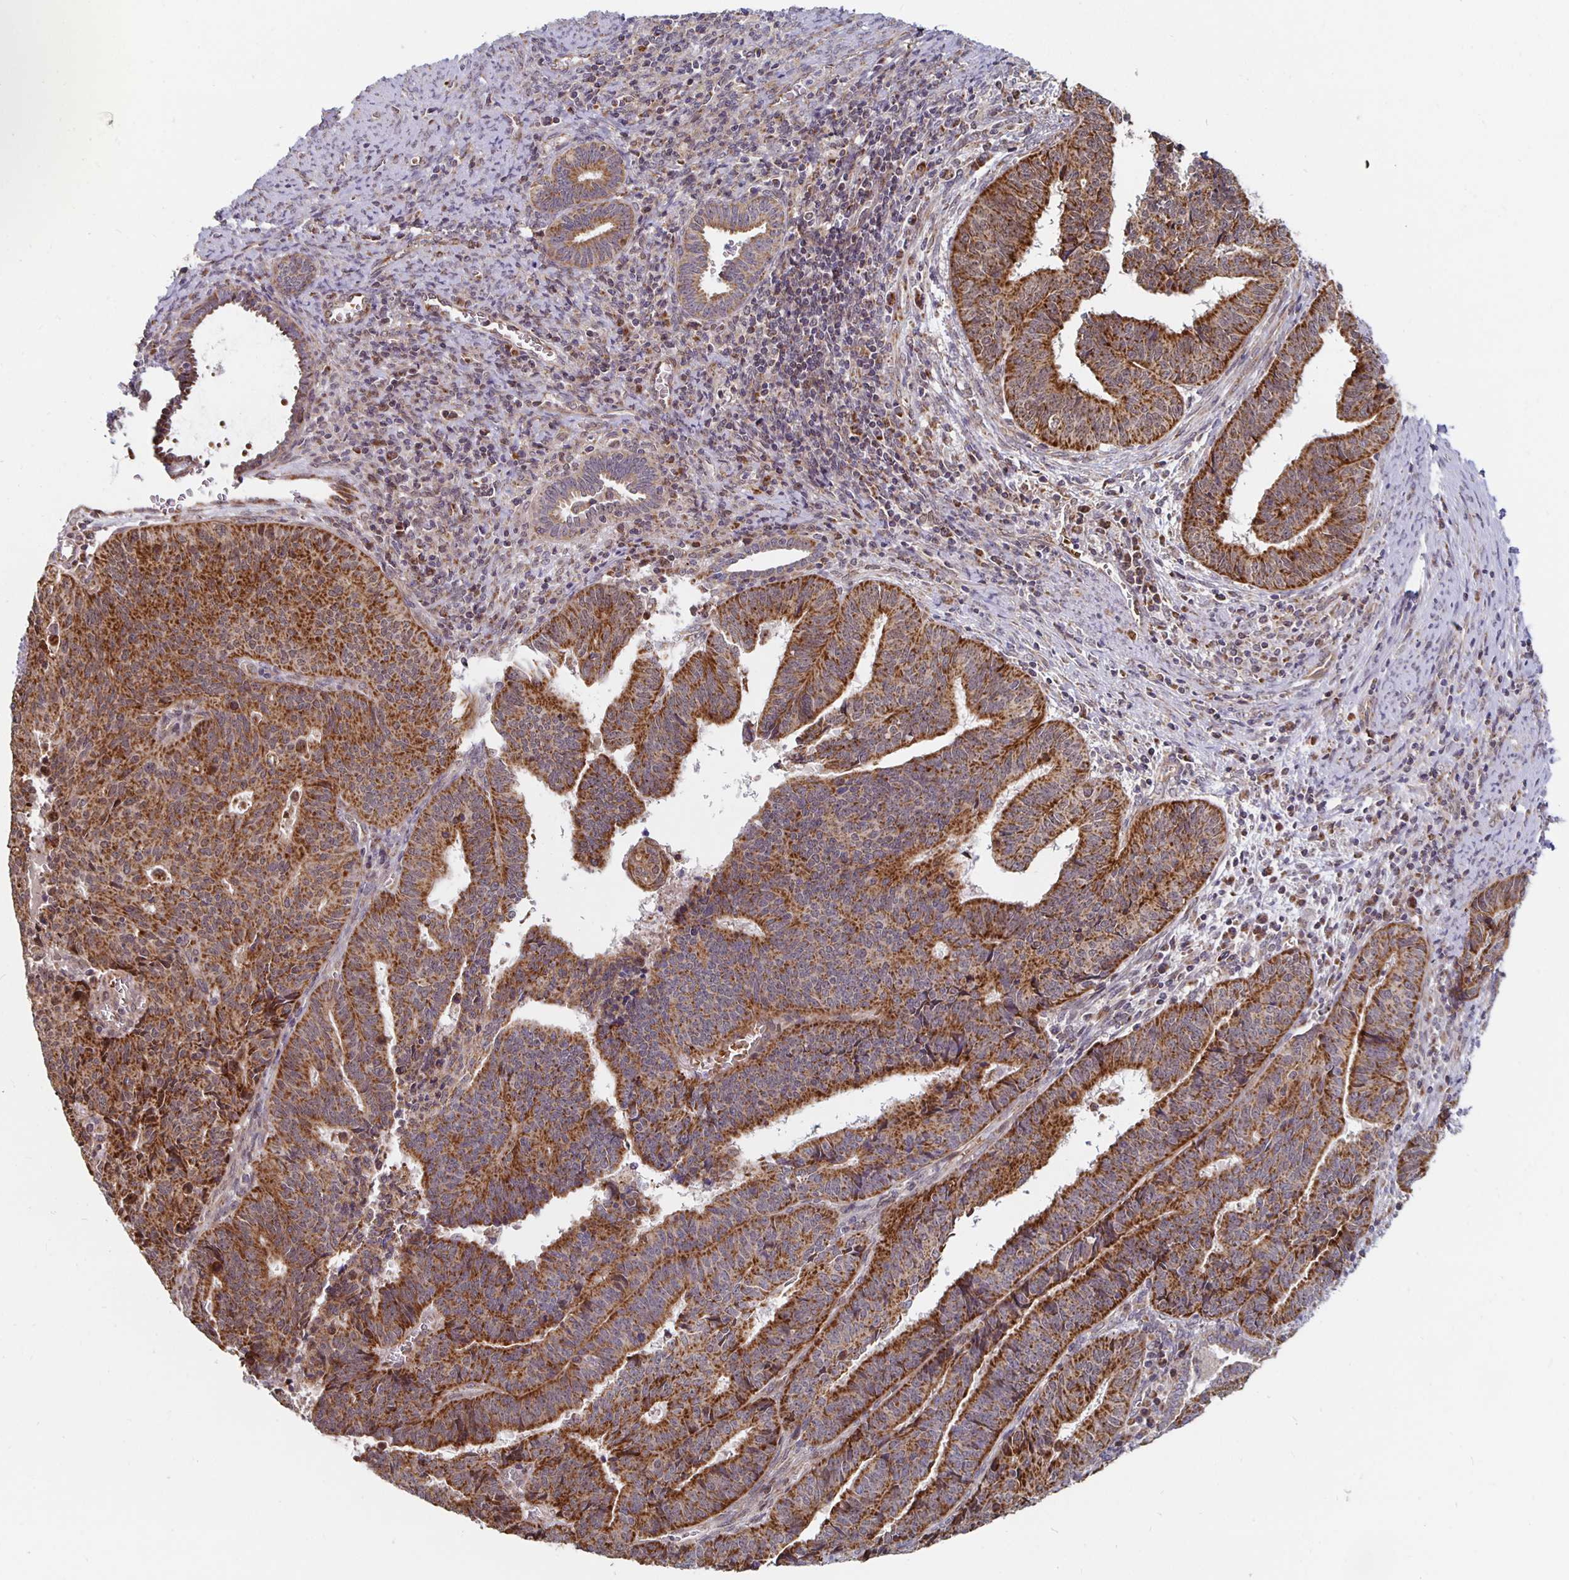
{"staining": {"intensity": "strong", "quantity": ">75%", "location": "cytoplasmic/membranous"}, "tissue": "endometrial cancer", "cell_type": "Tumor cells", "image_type": "cancer", "snomed": [{"axis": "morphology", "description": "Adenocarcinoma, NOS"}, {"axis": "topography", "description": "Endometrium"}], "caption": "Endometrial cancer stained with a protein marker reveals strong staining in tumor cells.", "gene": "MRPL28", "patient": {"sex": "female", "age": 65}}